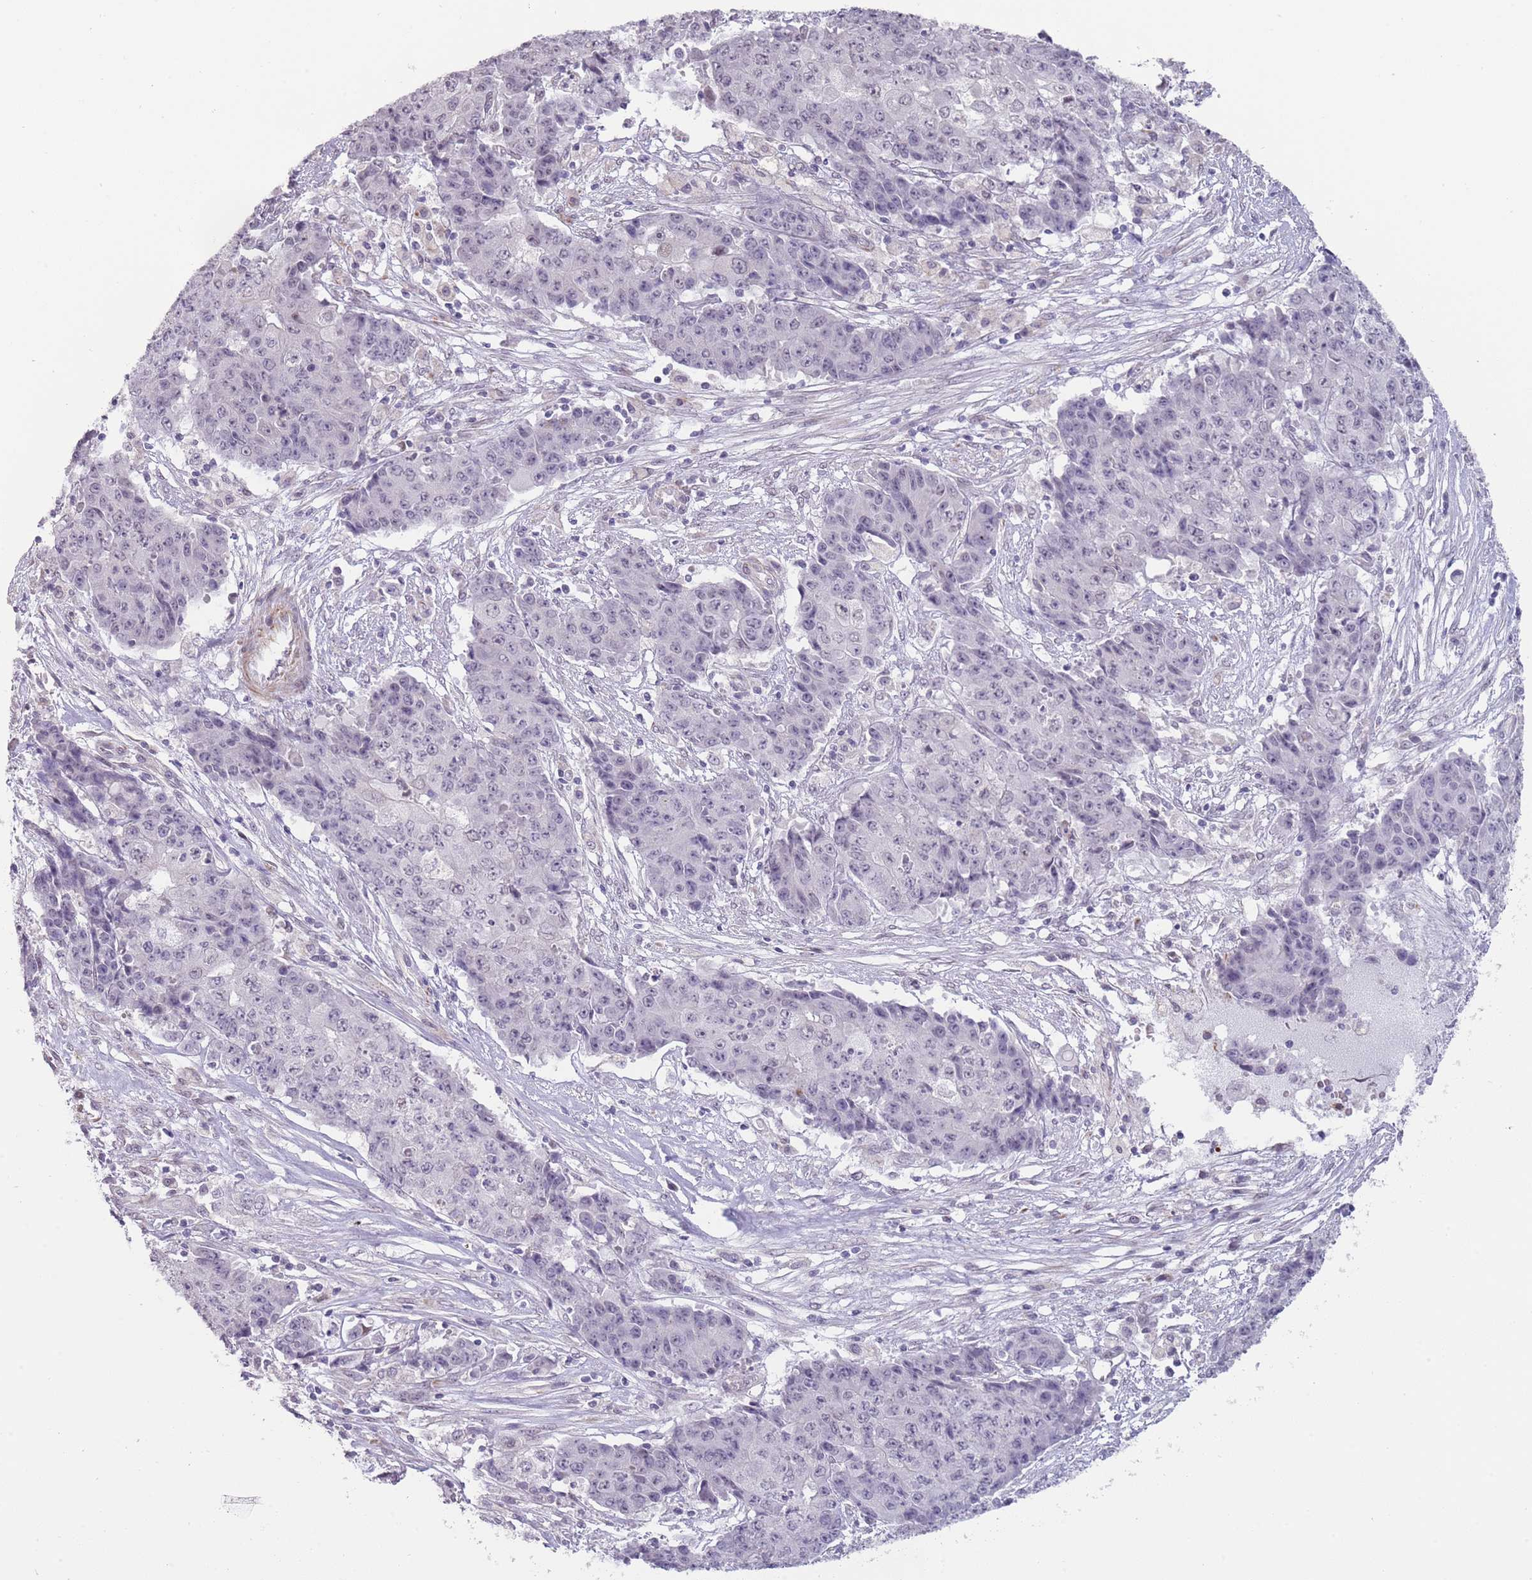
{"staining": {"intensity": "negative", "quantity": "none", "location": "none"}, "tissue": "ovarian cancer", "cell_type": "Tumor cells", "image_type": "cancer", "snomed": [{"axis": "morphology", "description": "Carcinoma, endometroid"}, {"axis": "topography", "description": "Ovary"}], "caption": "Immunohistochemical staining of human ovarian cancer exhibits no significant positivity in tumor cells.", "gene": "NBPF3", "patient": {"sex": "female", "age": 42}}